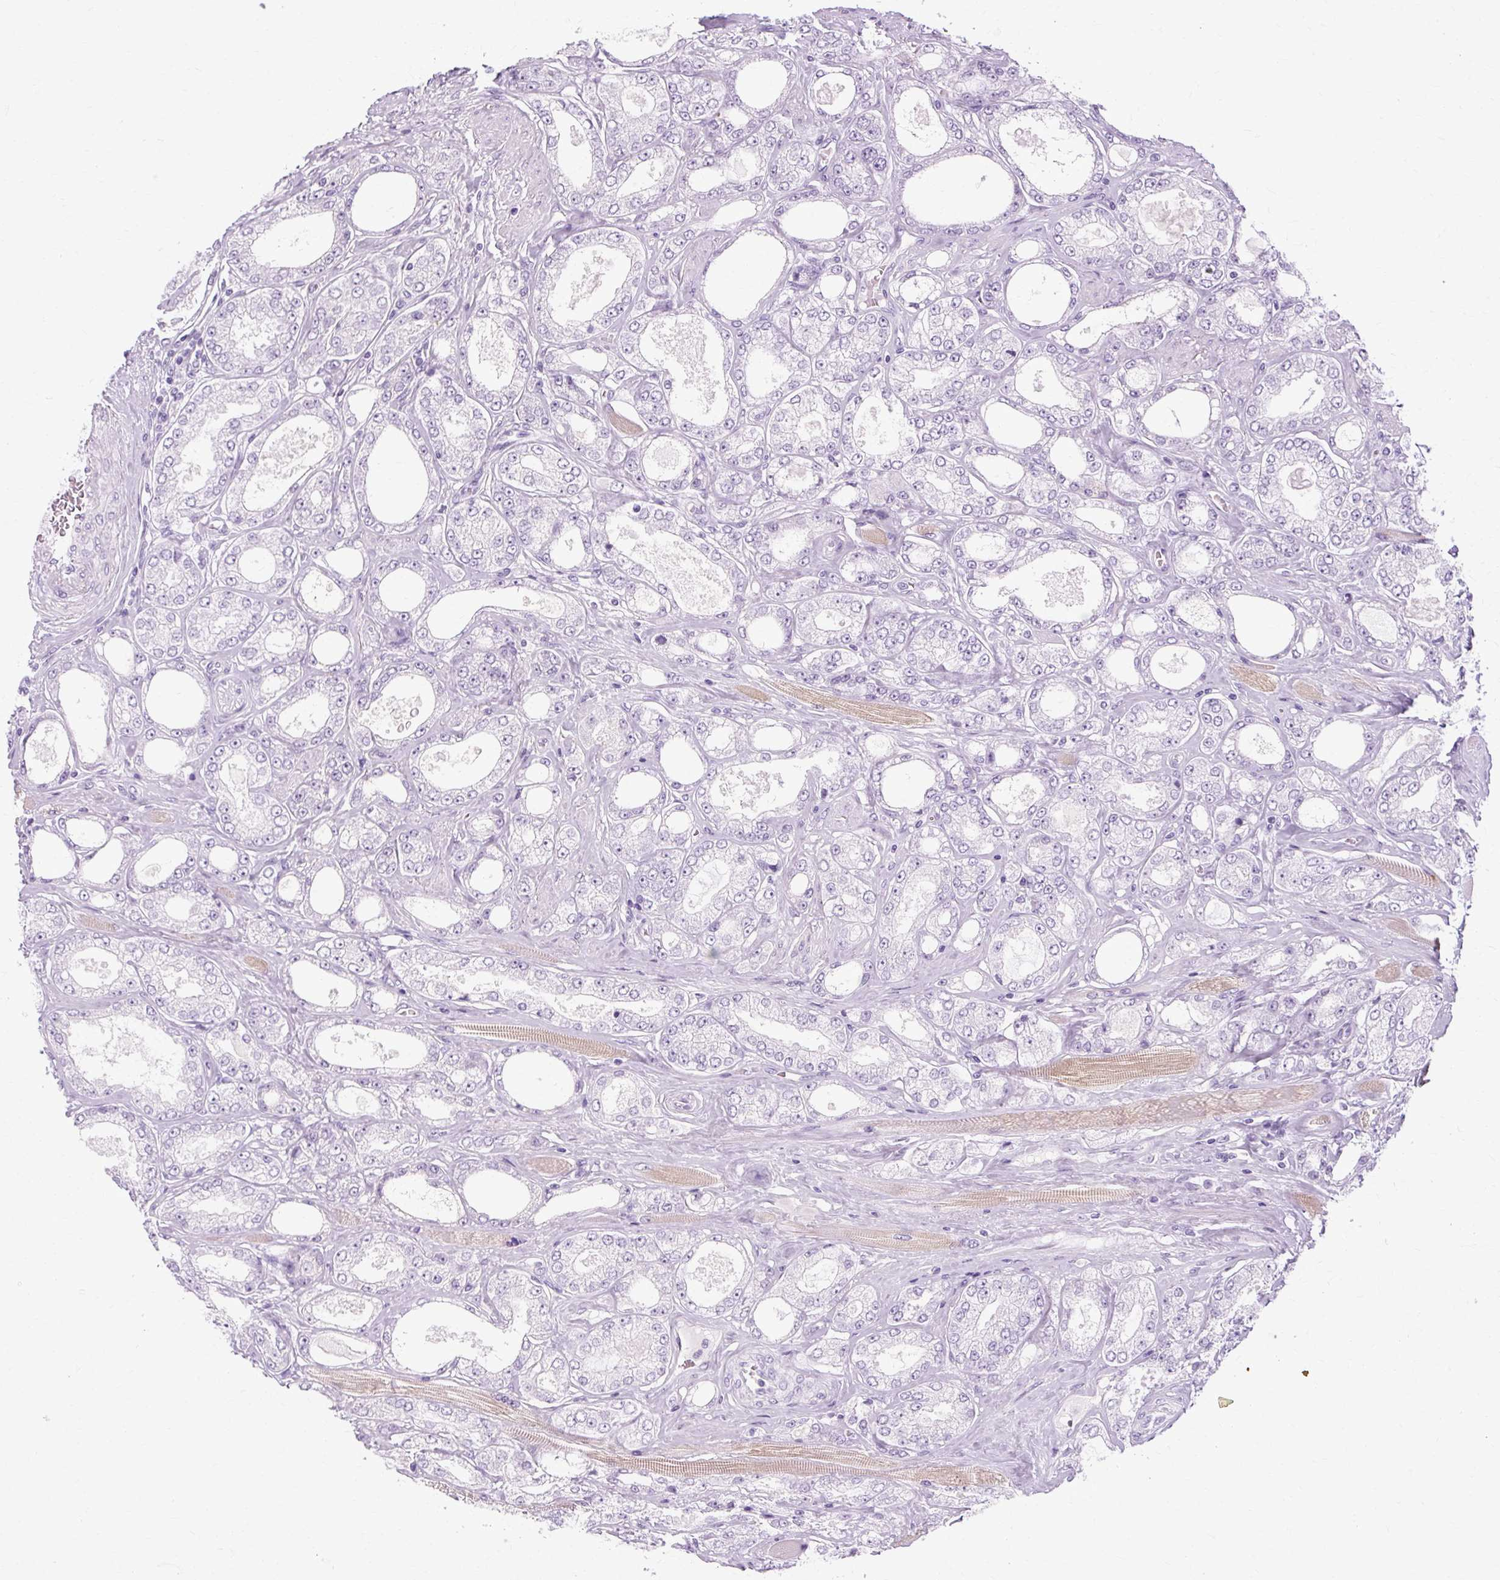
{"staining": {"intensity": "negative", "quantity": "none", "location": "none"}, "tissue": "prostate cancer", "cell_type": "Tumor cells", "image_type": "cancer", "snomed": [{"axis": "morphology", "description": "Adenocarcinoma, High grade"}, {"axis": "topography", "description": "Prostate"}], "caption": "Tumor cells are negative for brown protein staining in prostate cancer (high-grade adenocarcinoma).", "gene": "B3GNT4", "patient": {"sex": "male", "age": 68}}